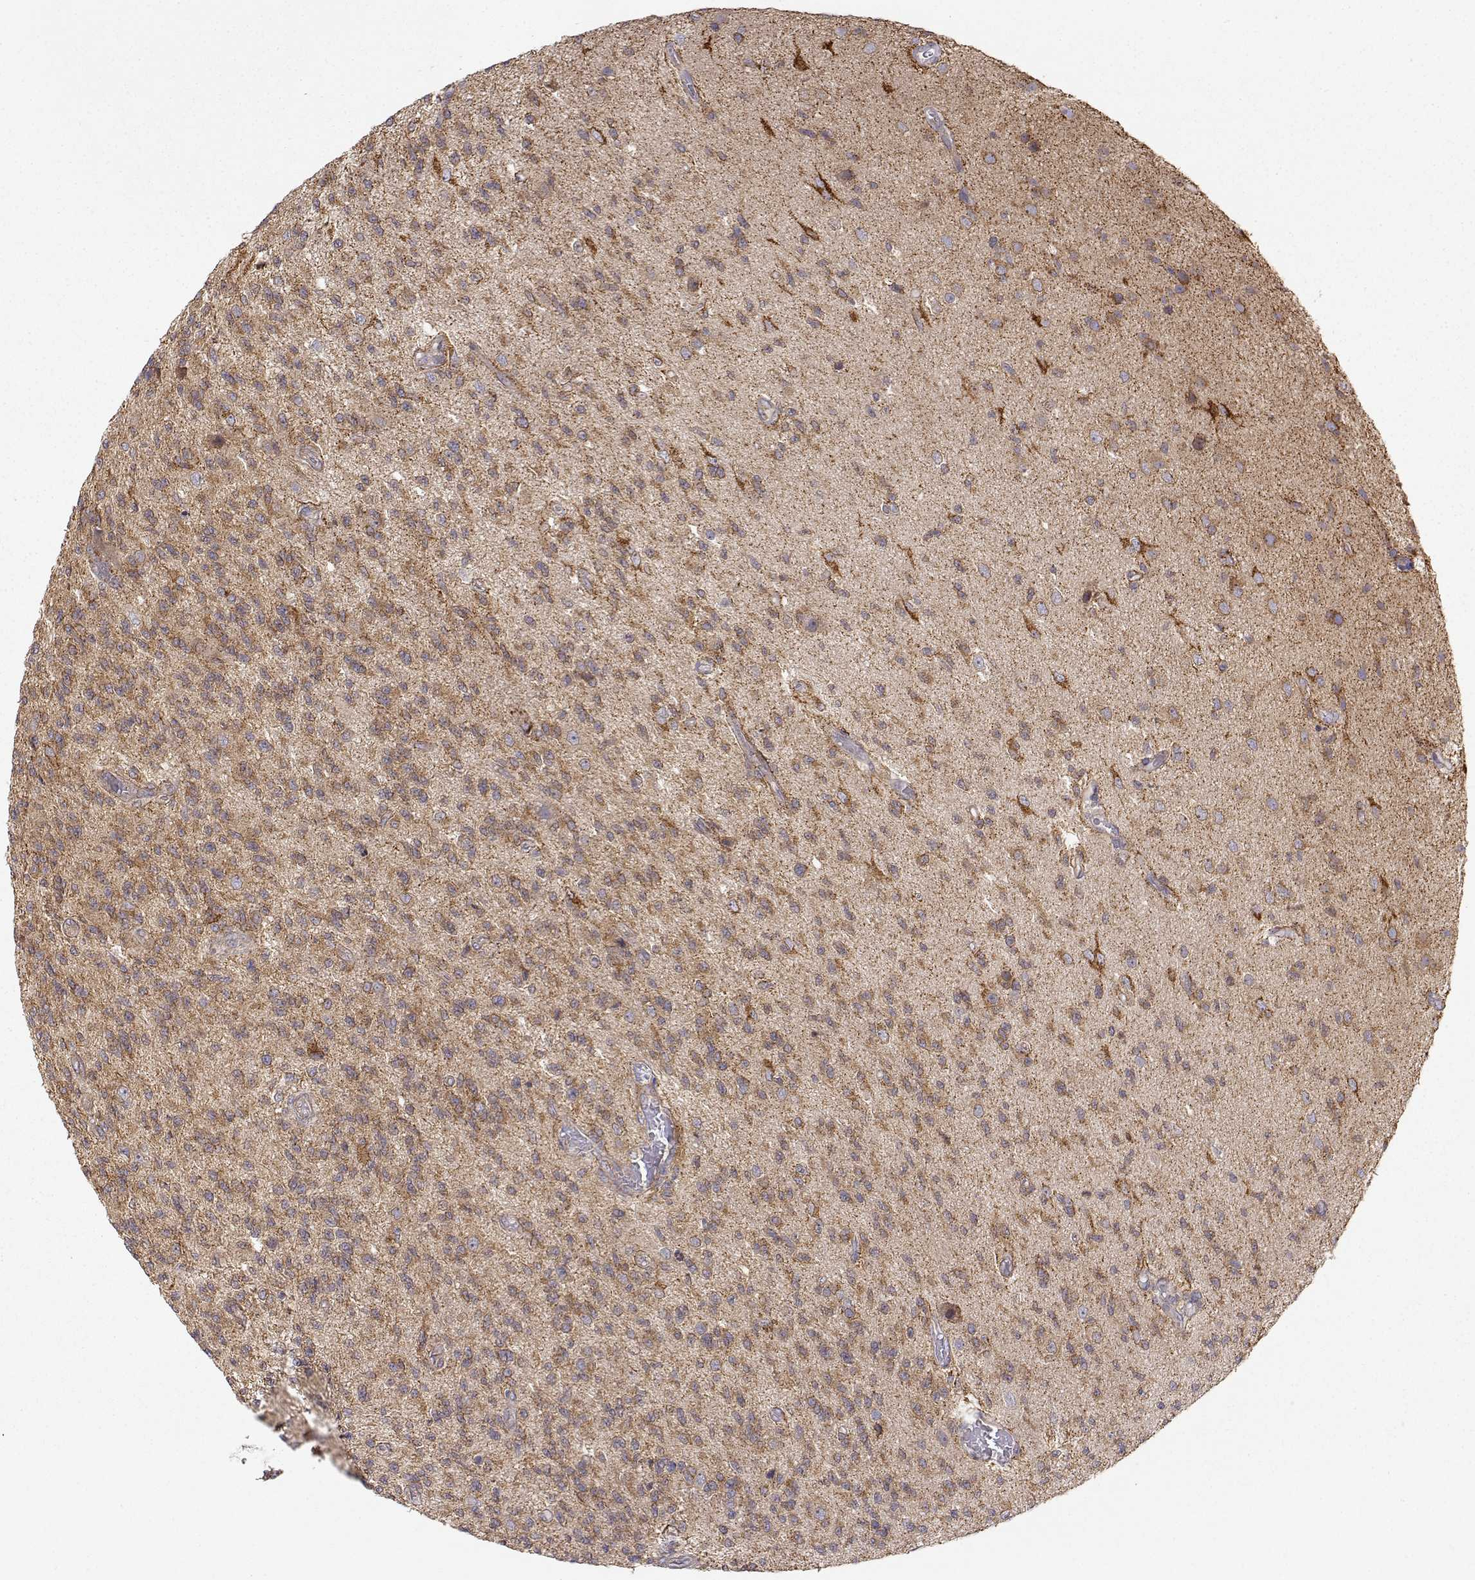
{"staining": {"intensity": "moderate", "quantity": ">75%", "location": "cytoplasmic/membranous"}, "tissue": "glioma", "cell_type": "Tumor cells", "image_type": "cancer", "snomed": [{"axis": "morphology", "description": "Glioma, malignant, High grade"}, {"axis": "topography", "description": "Brain"}], "caption": "This image displays IHC staining of glioma, with medium moderate cytoplasmic/membranous positivity in about >75% of tumor cells.", "gene": "PAIP1", "patient": {"sex": "male", "age": 56}}